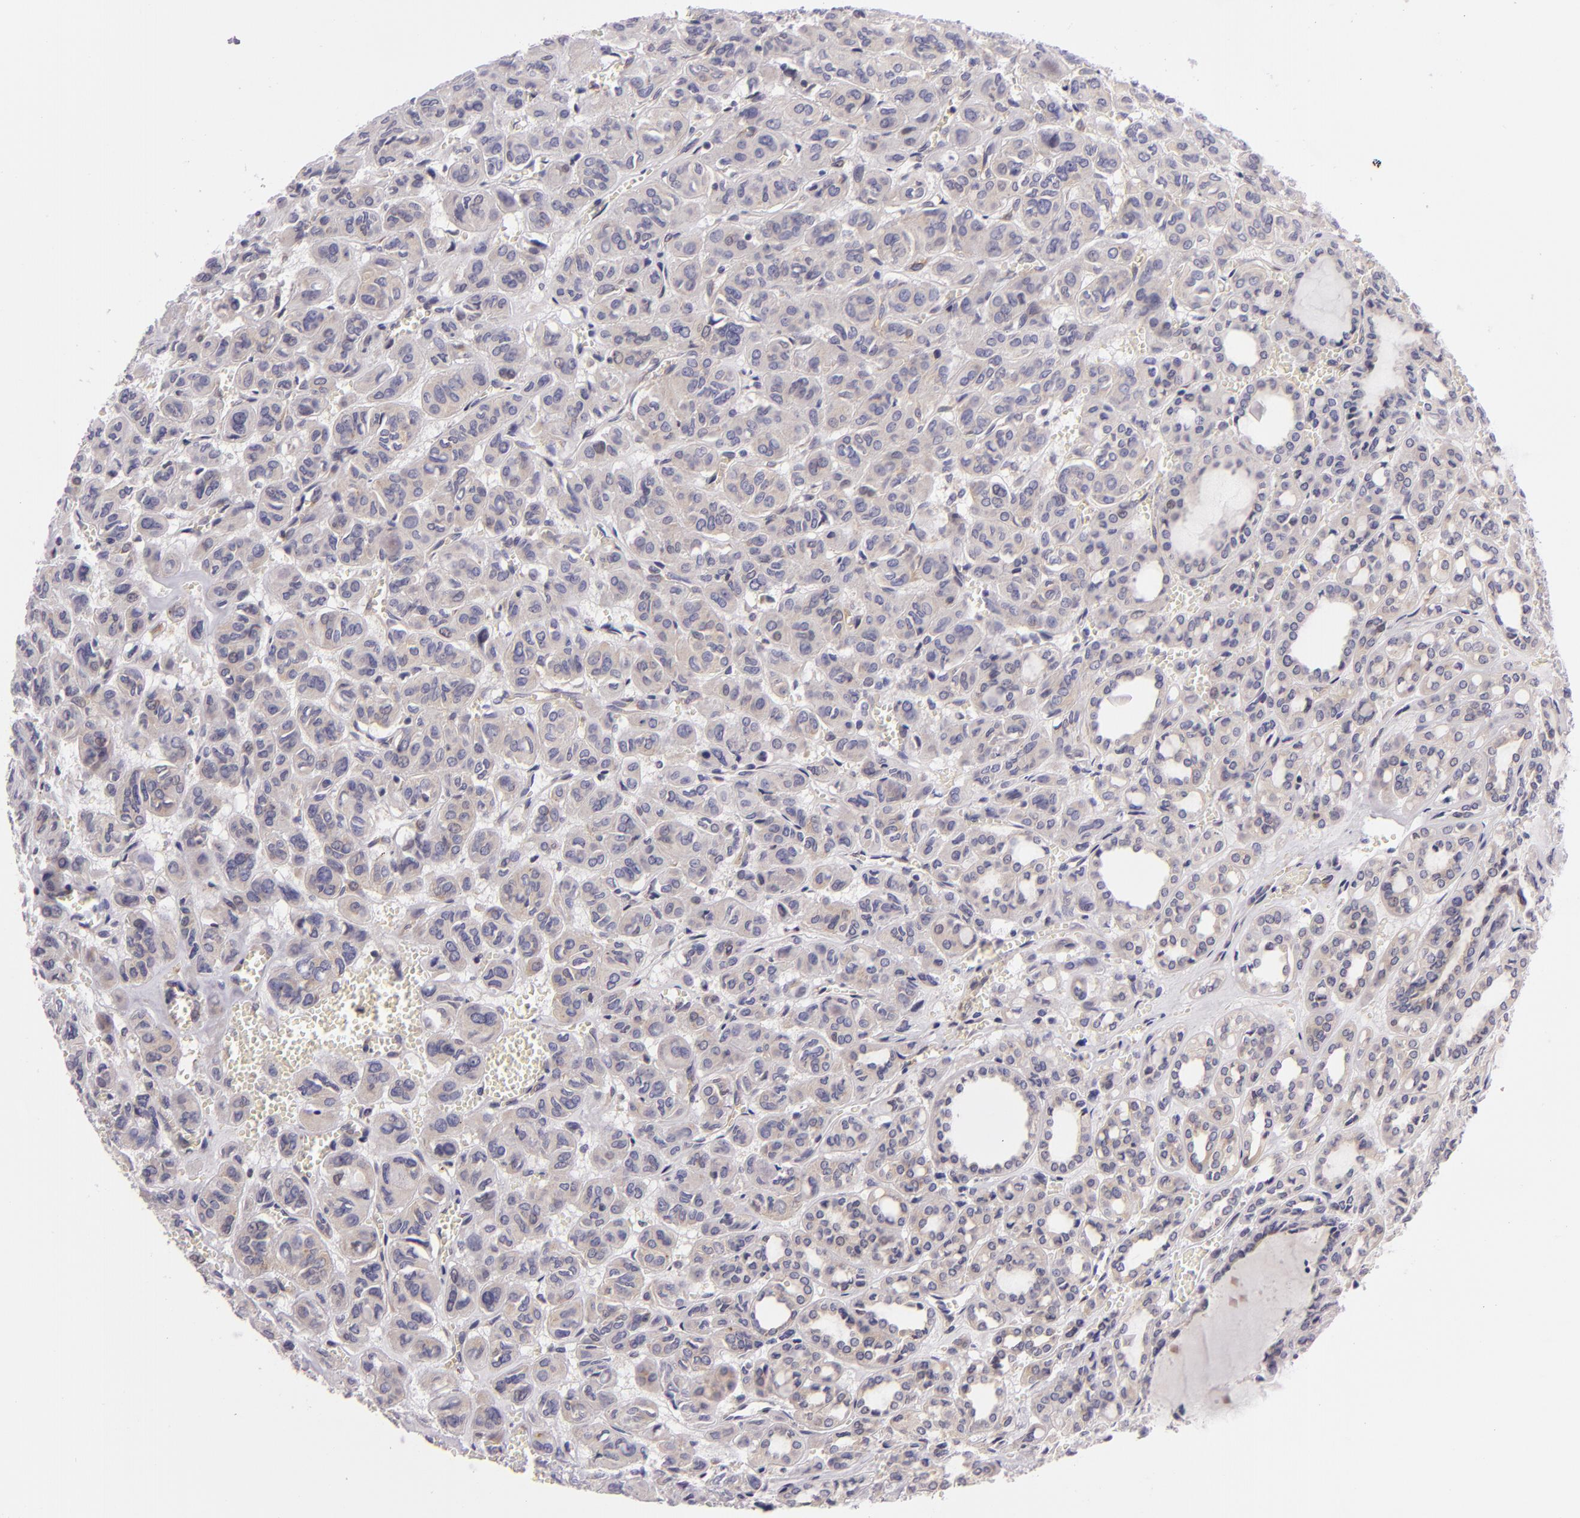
{"staining": {"intensity": "weak", "quantity": ">75%", "location": "cytoplasmic/membranous"}, "tissue": "thyroid cancer", "cell_type": "Tumor cells", "image_type": "cancer", "snomed": [{"axis": "morphology", "description": "Follicular adenoma carcinoma, NOS"}, {"axis": "topography", "description": "Thyroid gland"}], "caption": "Immunohistochemical staining of human thyroid cancer (follicular adenoma carcinoma) reveals low levels of weak cytoplasmic/membranous expression in approximately >75% of tumor cells.", "gene": "UPF3B", "patient": {"sex": "female", "age": 71}}